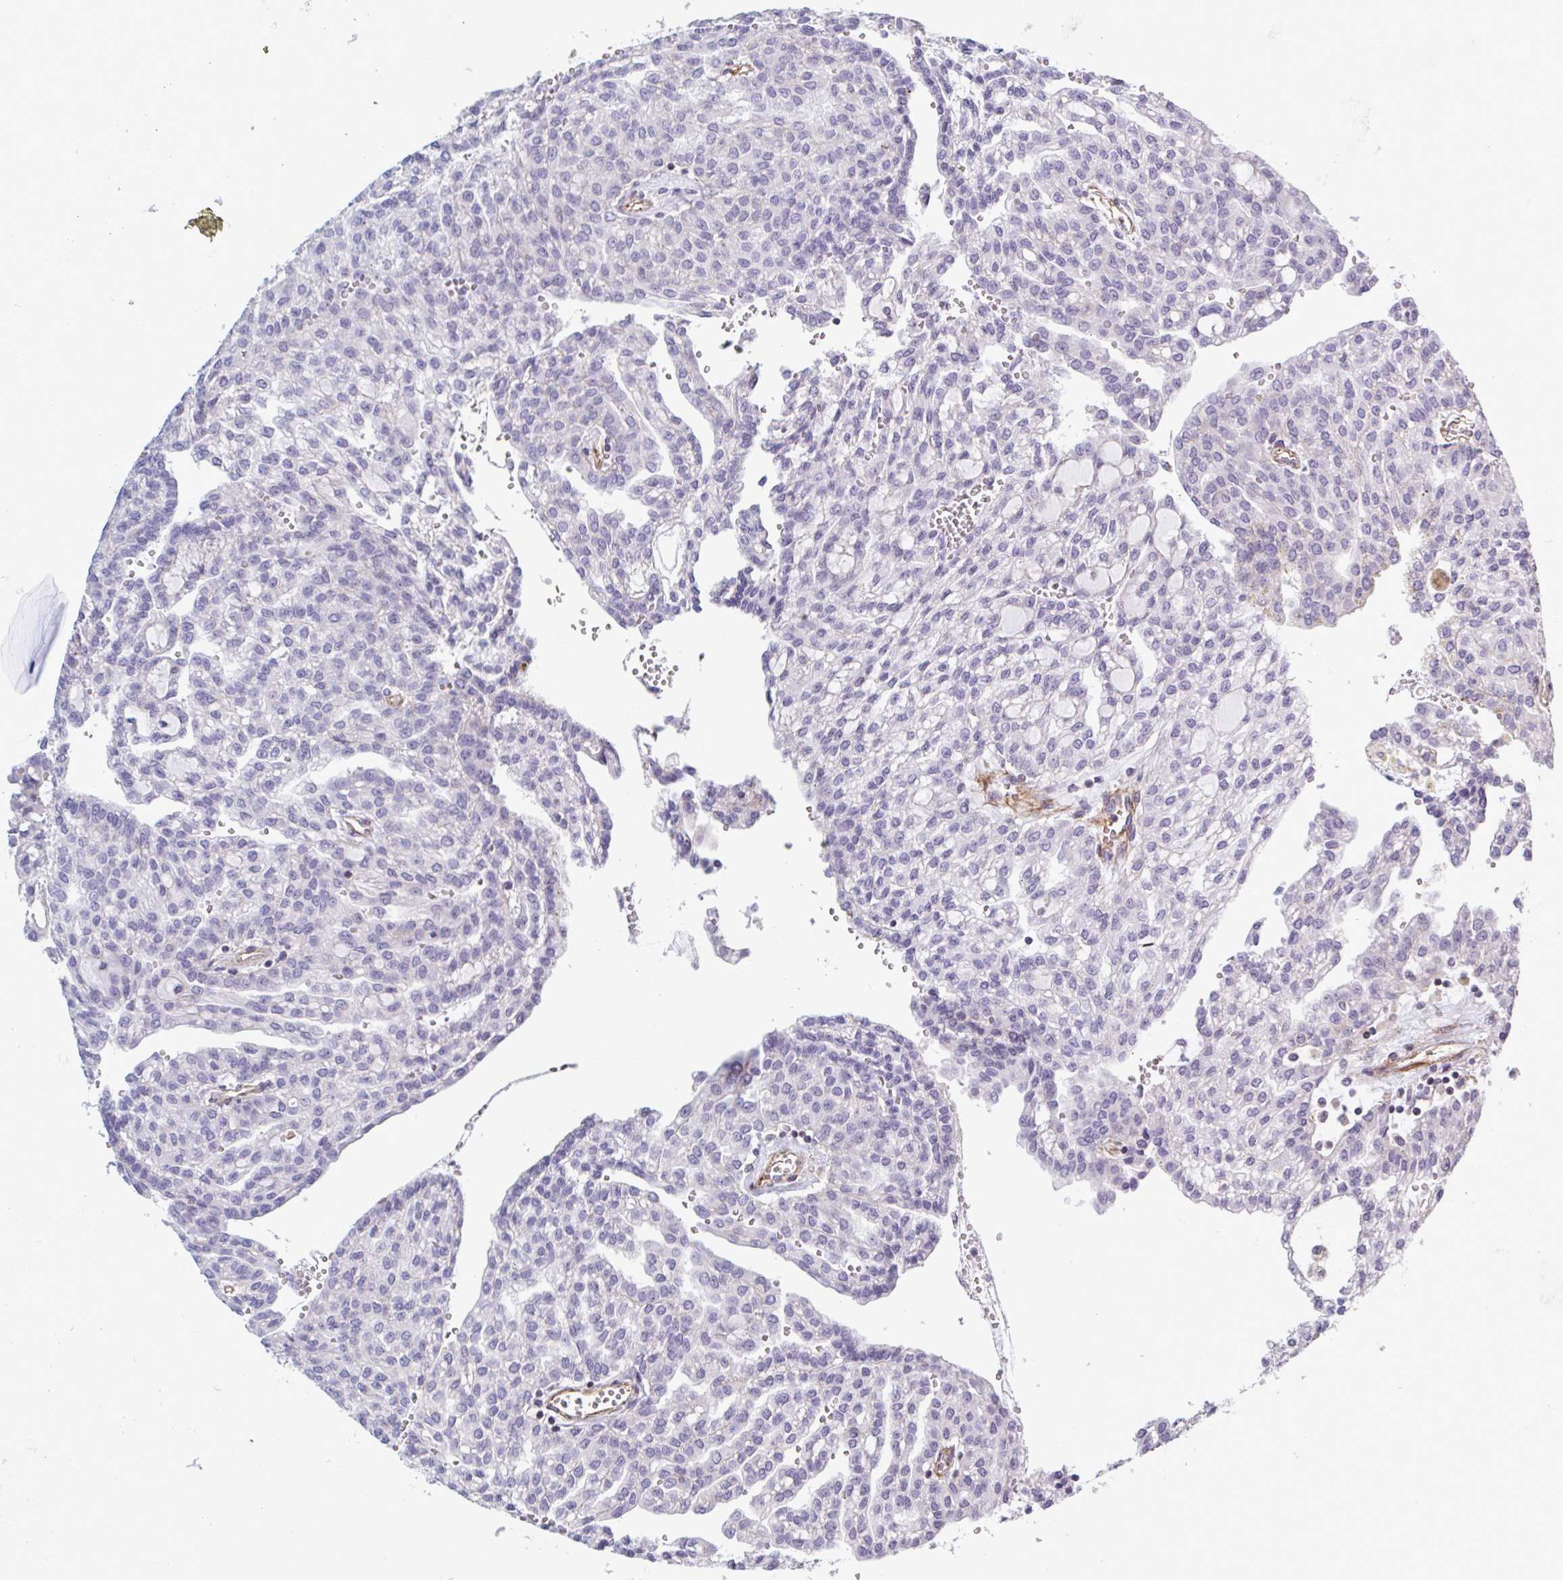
{"staining": {"intensity": "negative", "quantity": "none", "location": "none"}, "tissue": "renal cancer", "cell_type": "Tumor cells", "image_type": "cancer", "snomed": [{"axis": "morphology", "description": "Adenocarcinoma, NOS"}, {"axis": "topography", "description": "Kidney"}], "caption": "An immunohistochemistry image of renal adenocarcinoma is shown. There is no staining in tumor cells of renal adenocarcinoma.", "gene": "SHISA7", "patient": {"sex": "male", "age": 63}}